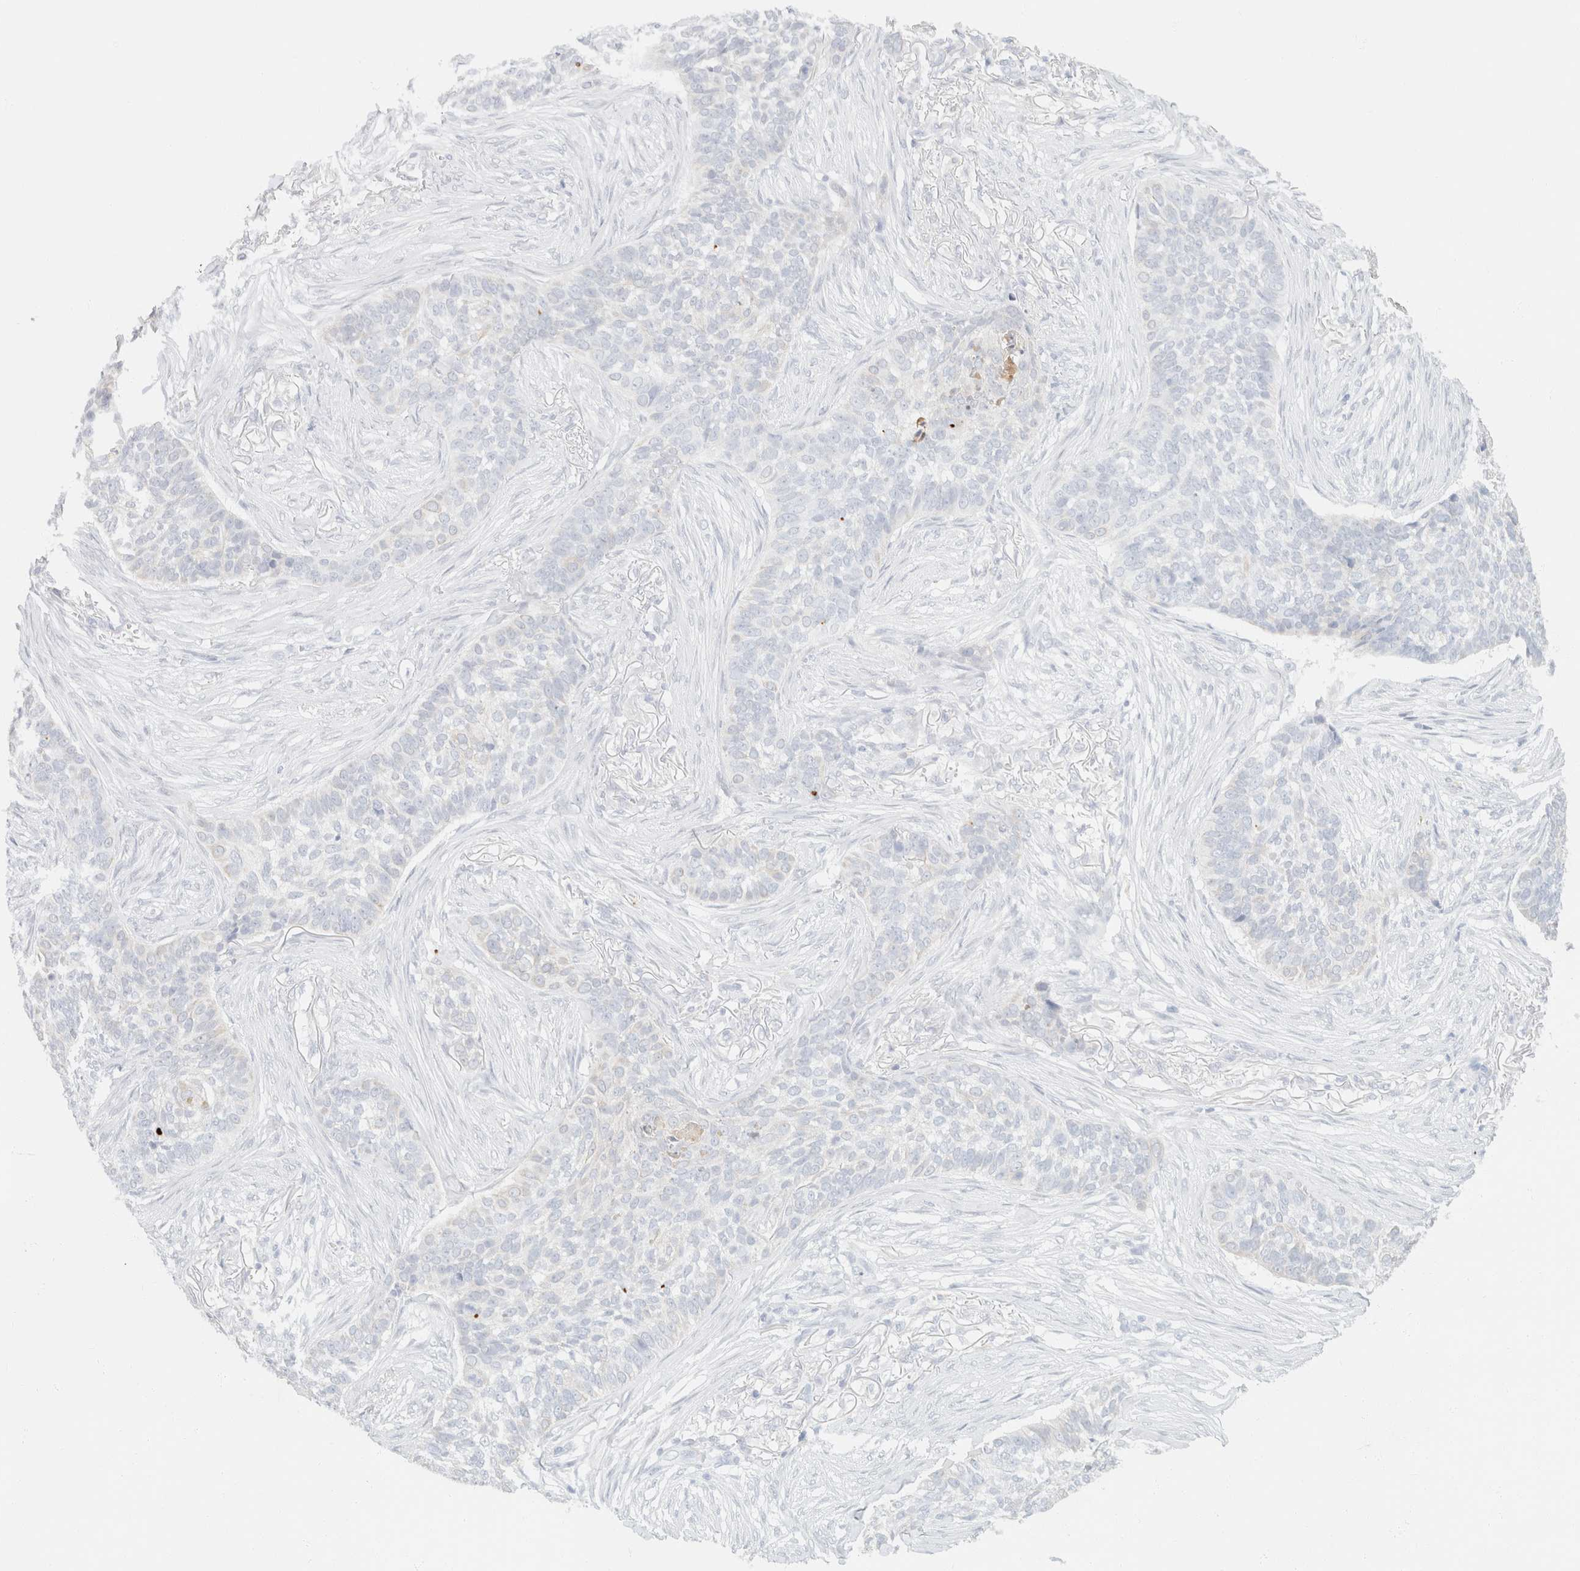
{"staining": {"intensity": "negative", "quantity": "none", "location": "none"}, "tissue": "skin cancer", "cell_type": "Tumor cells", "image_type": "cancer", "snomed": [{"axis": "morphology", "description": "Basal cell carcinoma"}, {"axis": "topography", "description": "Skin"}], "caption": "Tumor cells show no significant expression in basal cell carcinoma (skin).", "gene": "KRT20", "patient": {"sex": "male", "age": 85}}